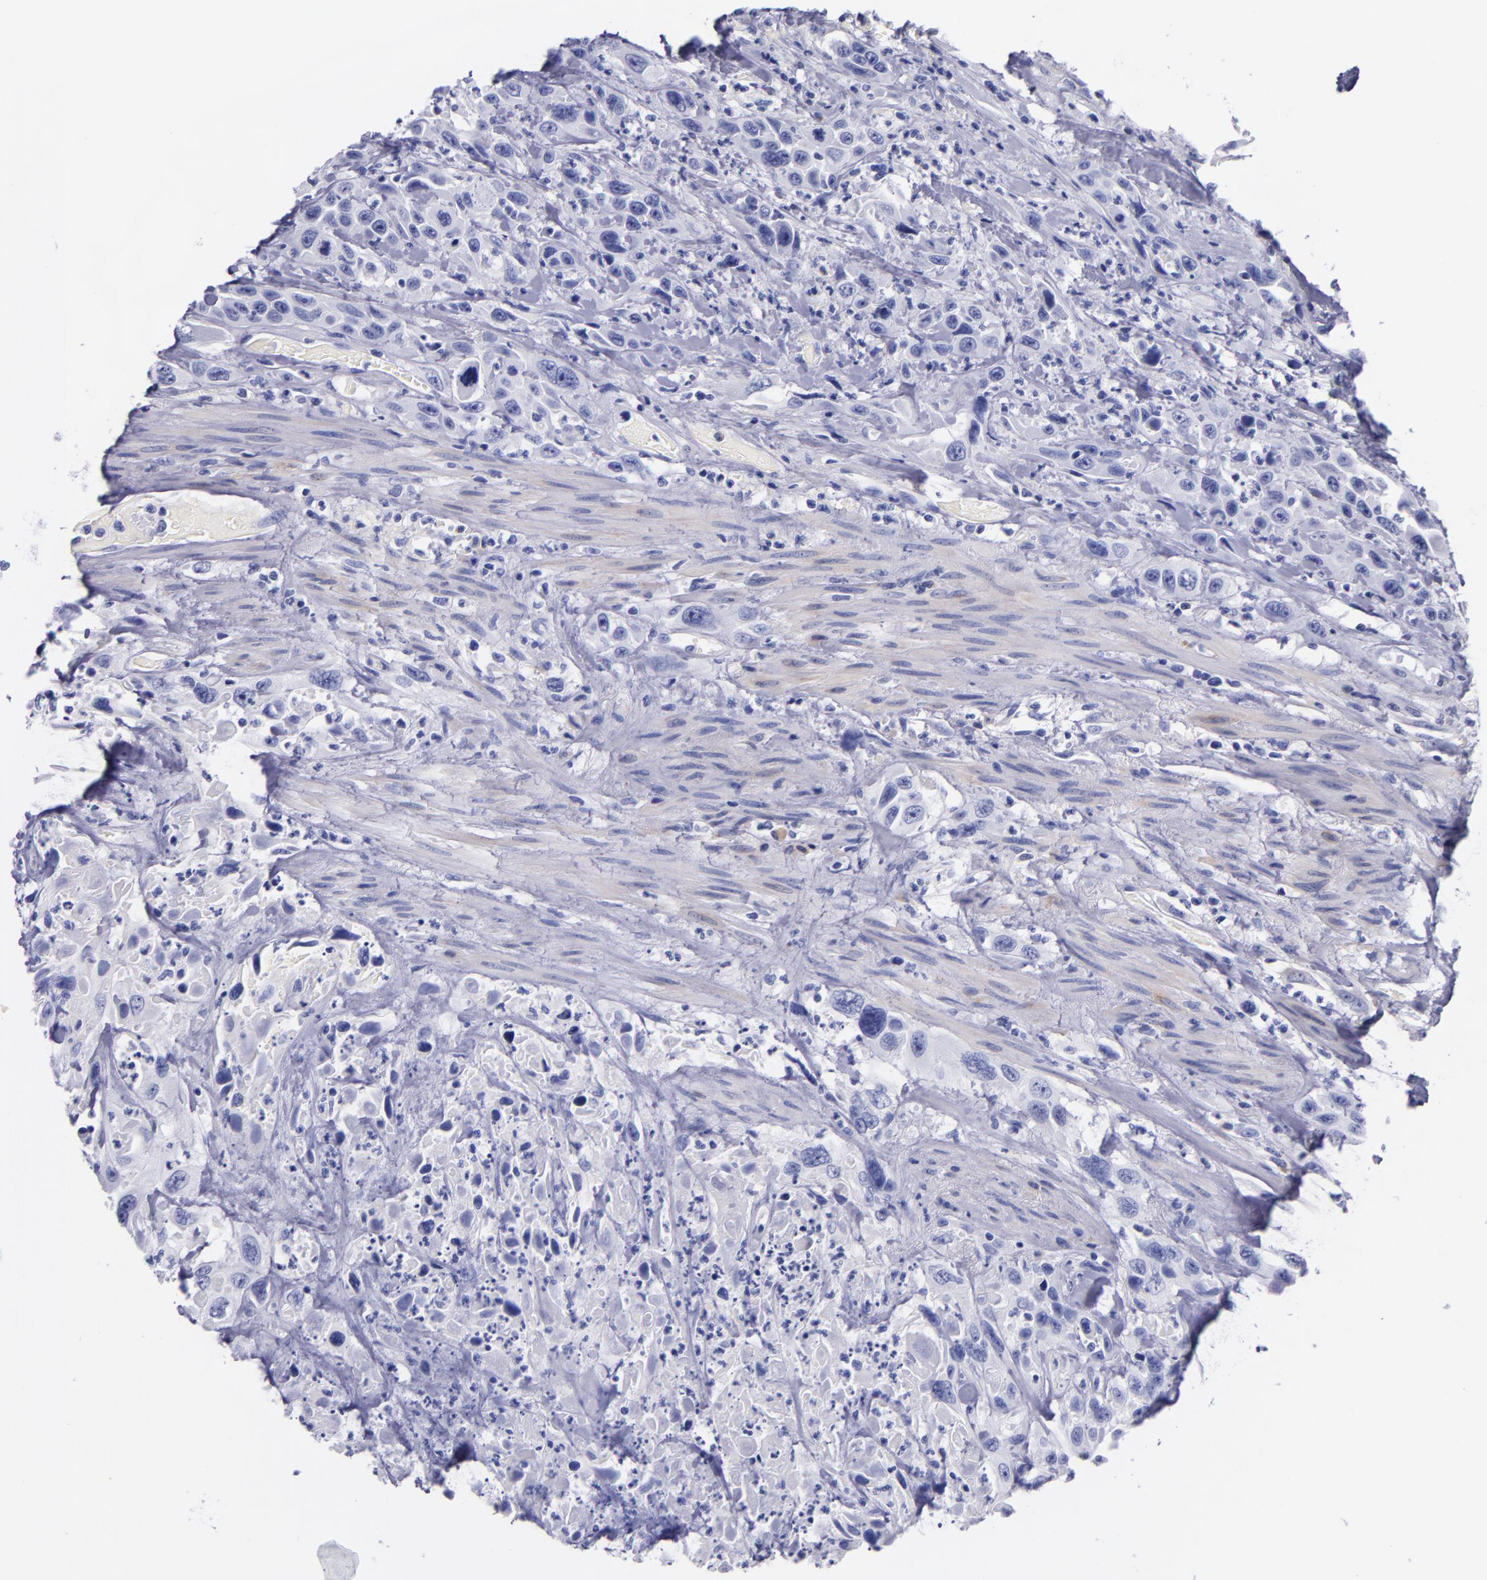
{"staining": {"intensity": "negative", "quantity": "none", "location": "none"}, "tissue": "urothelial cancer", "cell_type": "Tumor cells", "image_type": "cancer", "snomed": [{"axis": "morphology", "description": "Urothelial carcinoma, High grade"}, {"axis": "topography", "description": "Urinary bladder"}], "caption": "This is an immunohistochemistry (IHC) image of human urothelial carcinoma (high-grade). There is no staining in tumor cells.", "gene": "SV2A", "patient": {"sex": "female", "age": 84}}